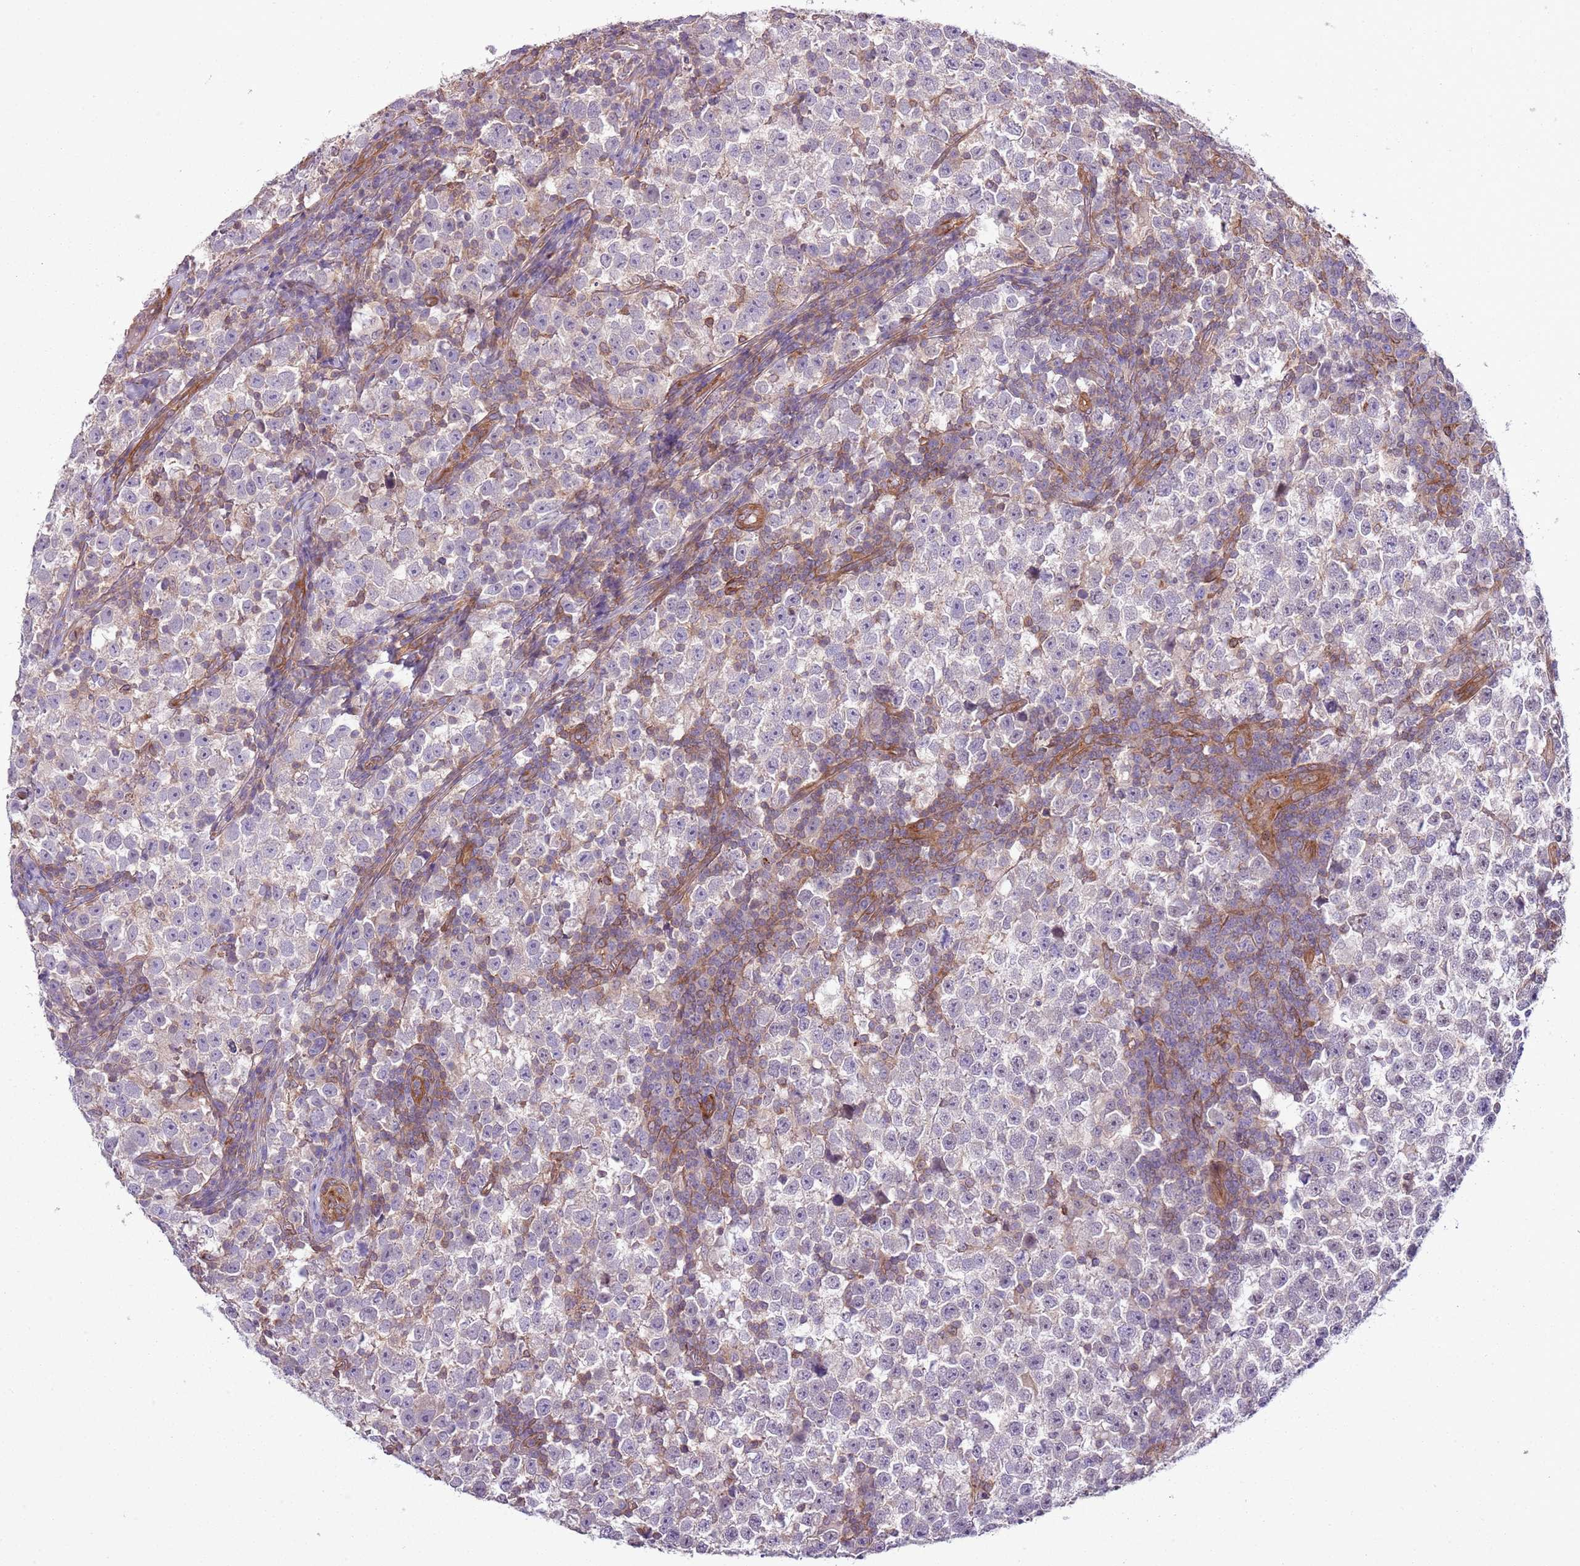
{"staining": {"intensity": "negative", "quantity": "none", "location": "none"}, "tissue": "testis cancer", "cell_type": "Tumor cells", "image_type": "cancer", "snomed": [{"axis": "morphology", "description": "Normal tissue, NOS"}, {"axis": "morphology", "description": "Seminoma, NOS"}, {"axis": "topography", "description": "Testis"}], "caption": "High magnification brightfield microscopy of testis cancer stained with DAB (3,3'-diaminobenzidine) (brown) and counterstained with hematoxylin (blue): tumor cells show no significant expression. (DAB IHC visualized using brightfield microscopy, high magnification).", "gene": "LPIN2", "patient": {"sex": "male", "age": 43}}